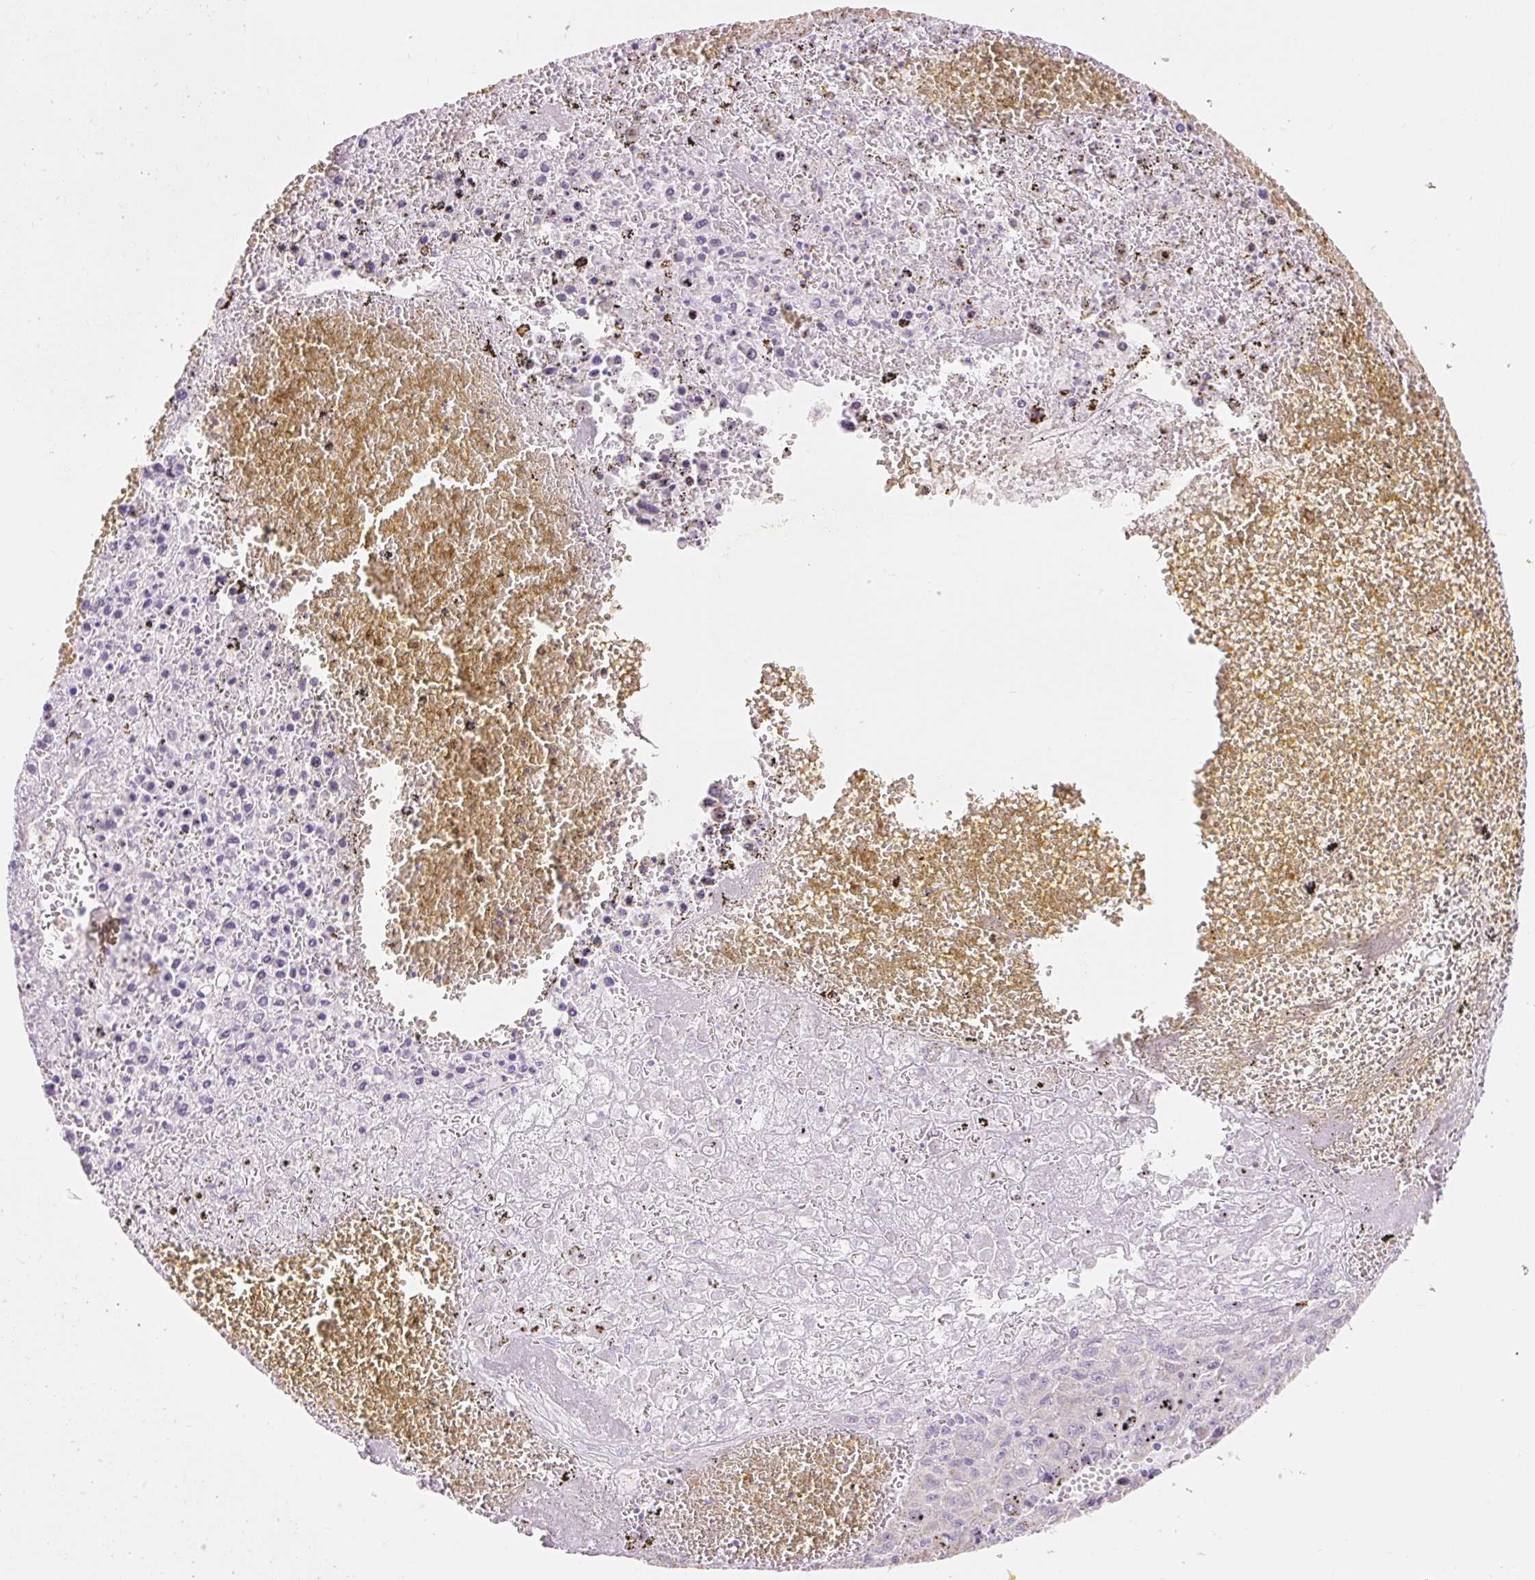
{"staining": {"intensity": "negative", "quantity": "none", "location": "none"}, "tissue": "liver cancer", "cell_type": "Tumor cells", "image_type": "cancer", "snomed": [{"axis": "morphology", "description": "Carcinoma, Hepatocellular, NOS"}, {"axis": "topography", "description": "Liver"}], "caption": "Immunohistochemistry micrograph of human liver cancer stained for a protein (brown), which shows no expression in tumor cells.", "gene": "DHX35", "patient": {"sex": "female", "age": 53}}